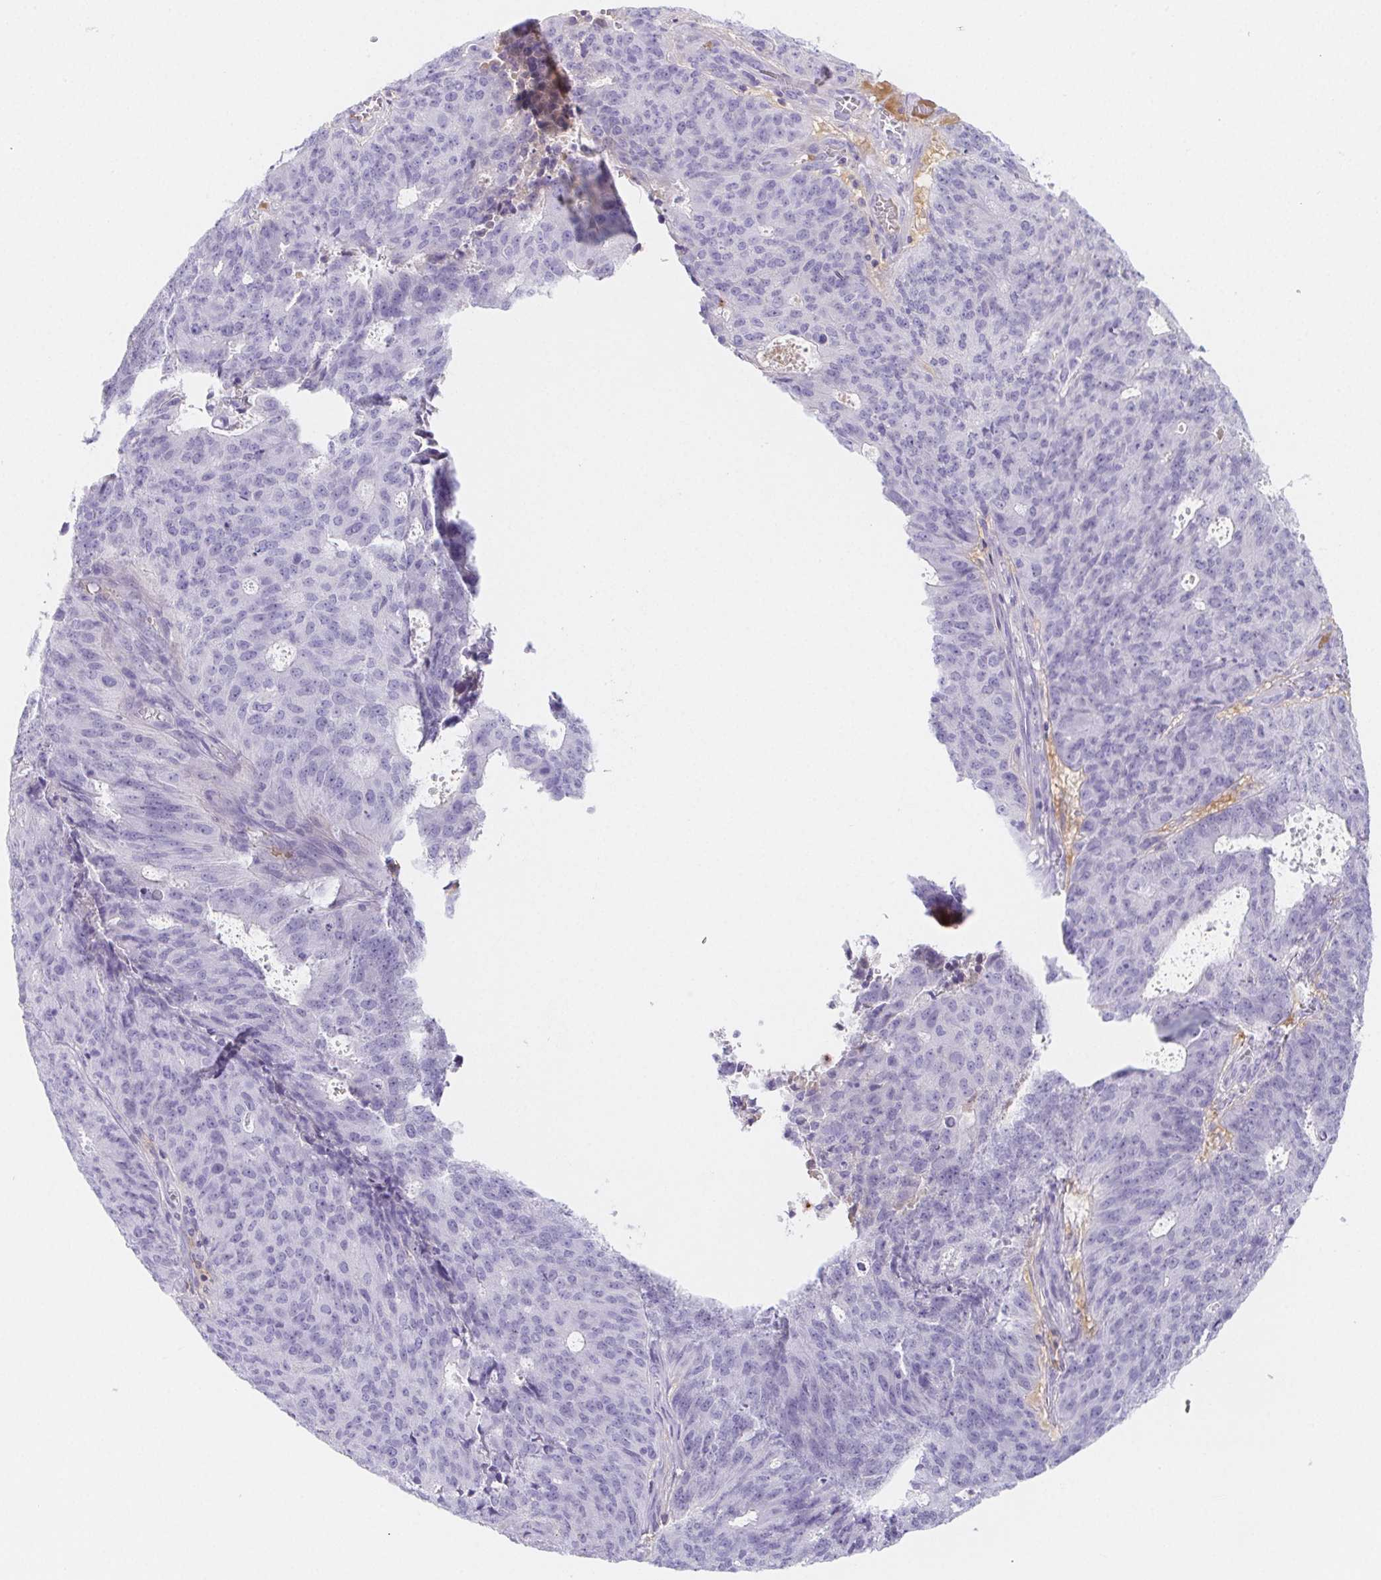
{"staining": {"intensity": "negative", "quantity": "none", "location": "none"}, "tissue": "endometrial cancer", "cell_type": "Tumor cells", "image_type": "cancer", "snomed": [{"axis": "morphology", "description": "Adenocarcinoma, NOS"}, {"axis": "topography", "description": "Endometrium"}], "caption": "Image shows no significant protein expression in tumor cells of adenocarcinoma (endometrial).", "gene": "ITIH2", "patient": {"sex": "female", "age": 82}}